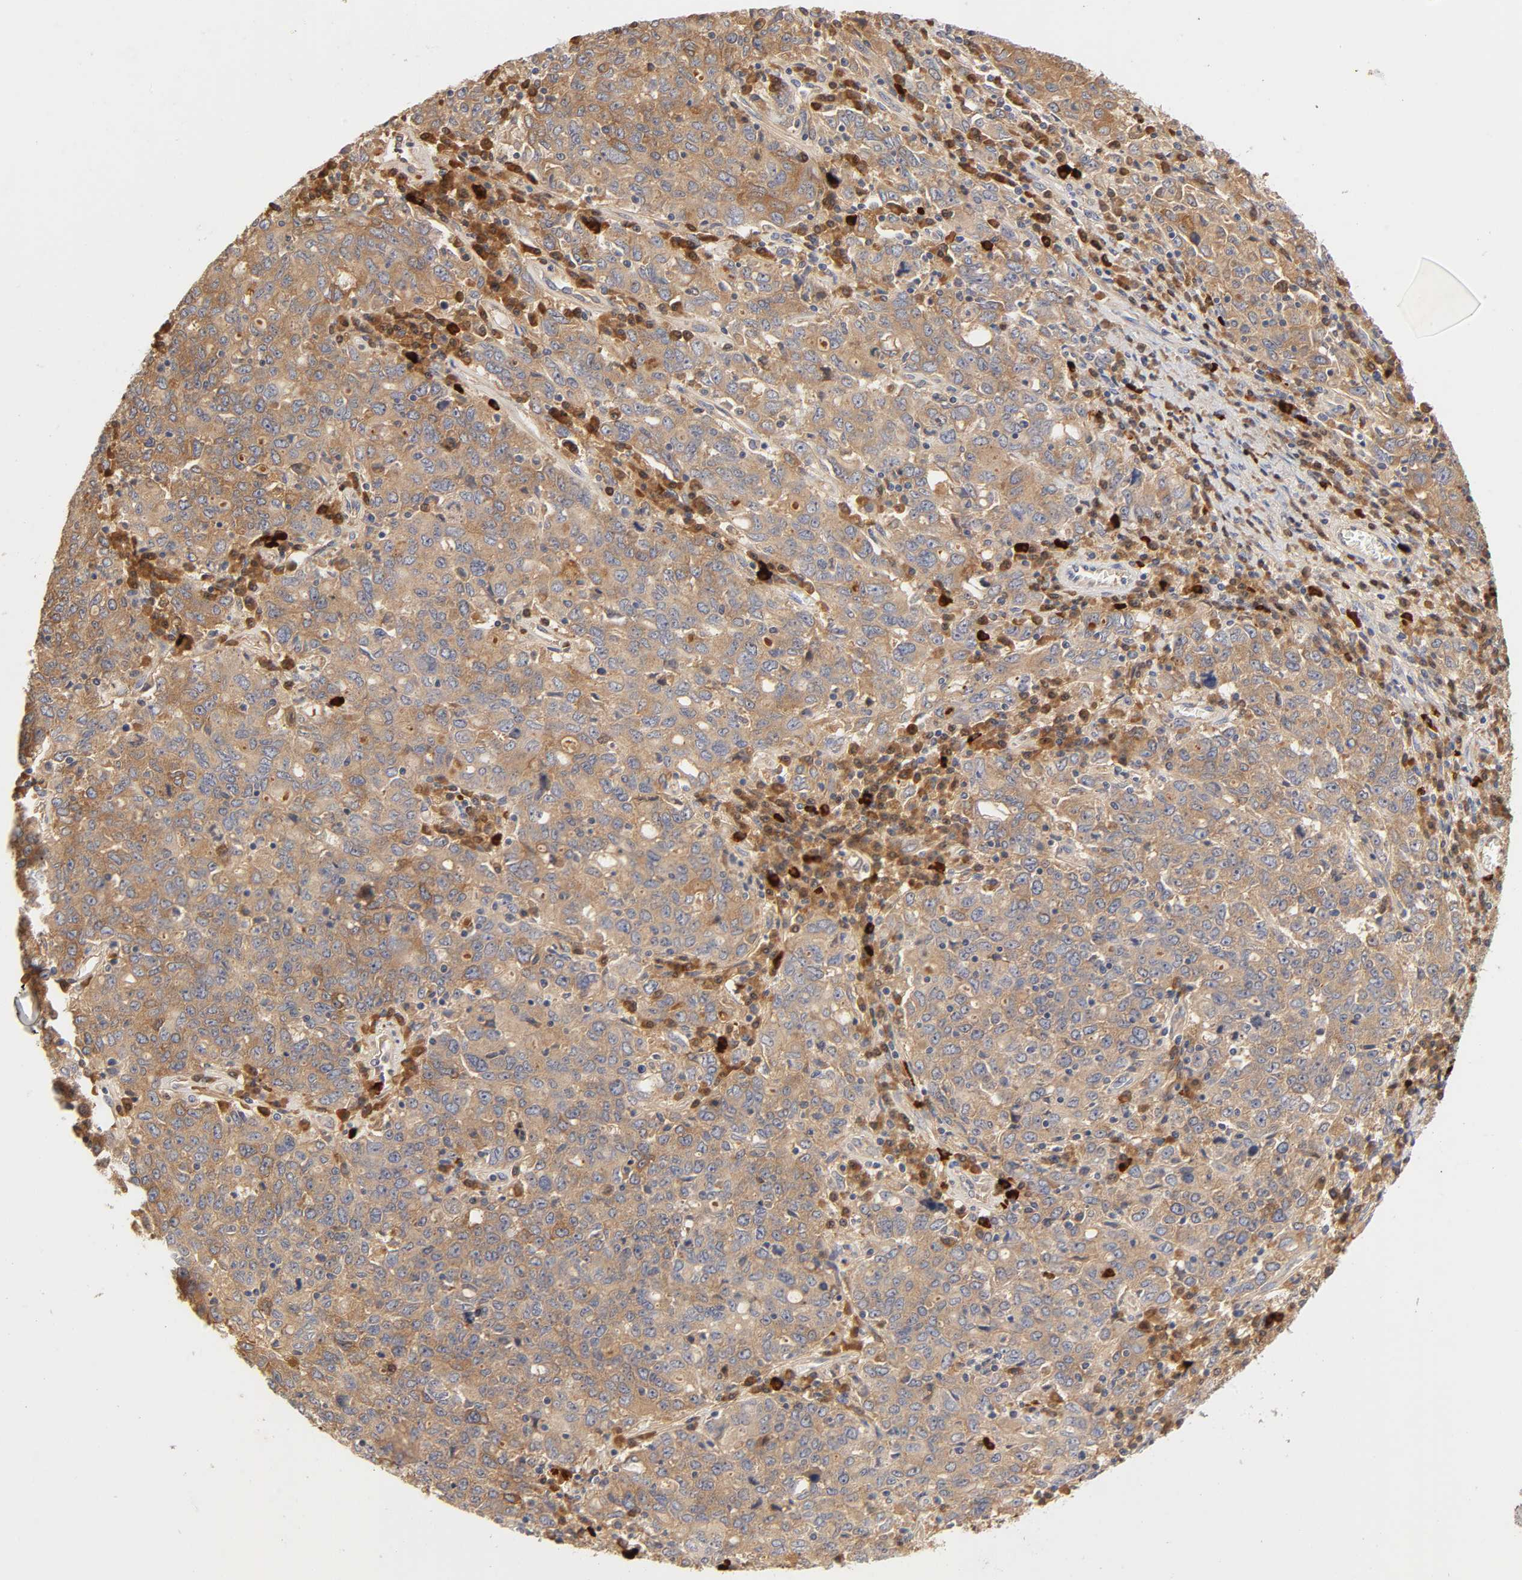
{"staining": {"intensity": "moderate", "quantity": ">75%", "location": "cytoplasmic/membranous"}, "tissue": "ovarian cancer", "cell_type": "Tumor cells", "image_type": "cancer", "snomed": [{"axis": "morphology", "description": "Carcinoma, endometroid"}, {"axis": "topography", "description": "Ovary"}], "caption": "A brown stain highlights moderate cytoplasmic/membranous expression of a protein in human ovarian endometroid carcinoma tumor cells. (brown staining indicates protein expression, while blue staining denotes nuclei).", "gene": "RPS29", "patient": {"sex": "female", "age": 62}}